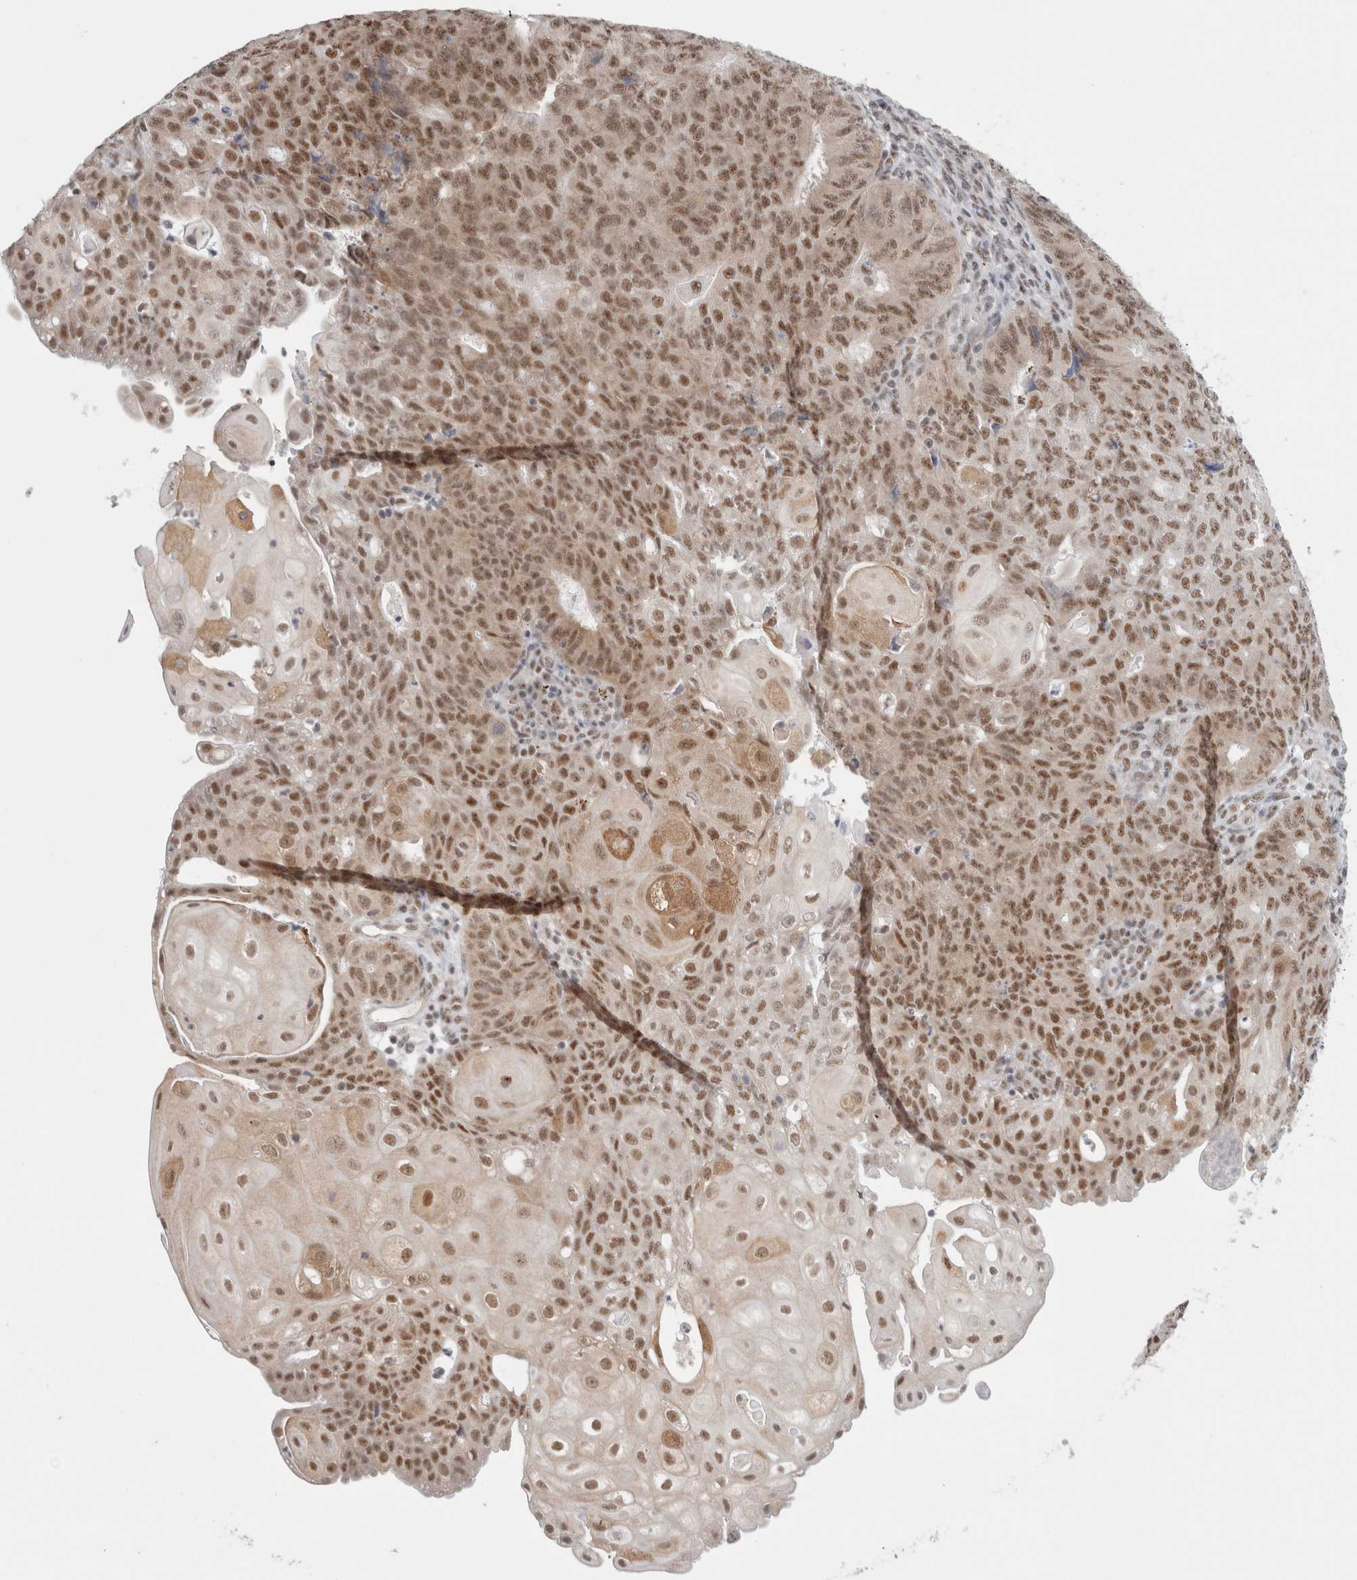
{"staining": {"intensity": "moderate", "quantity": ">75%", "location": "nuclear"}, "tissue": "endometrial cancer", "cell_type": "Tumor cells", "image_type": "cancer", "snomed": [{"axis": "morphology", "description": "Adenocarcinoma, NOS"}, {"axis": "topography", "description": "Endometrium"}], "caption": "Protein positivity by IHC shows moderate nuclear positivity in about >75% of tumor cells in adenocarcinoma (endometrial). The staining is performed using DAB (3,3'-diaminobenzidine) brown chromogen to label protein expression. The nuclei are counter-stained blue using hematoxylin.", "gene": "TRMT12", "patient": {"sex": "female", "age": 32}}